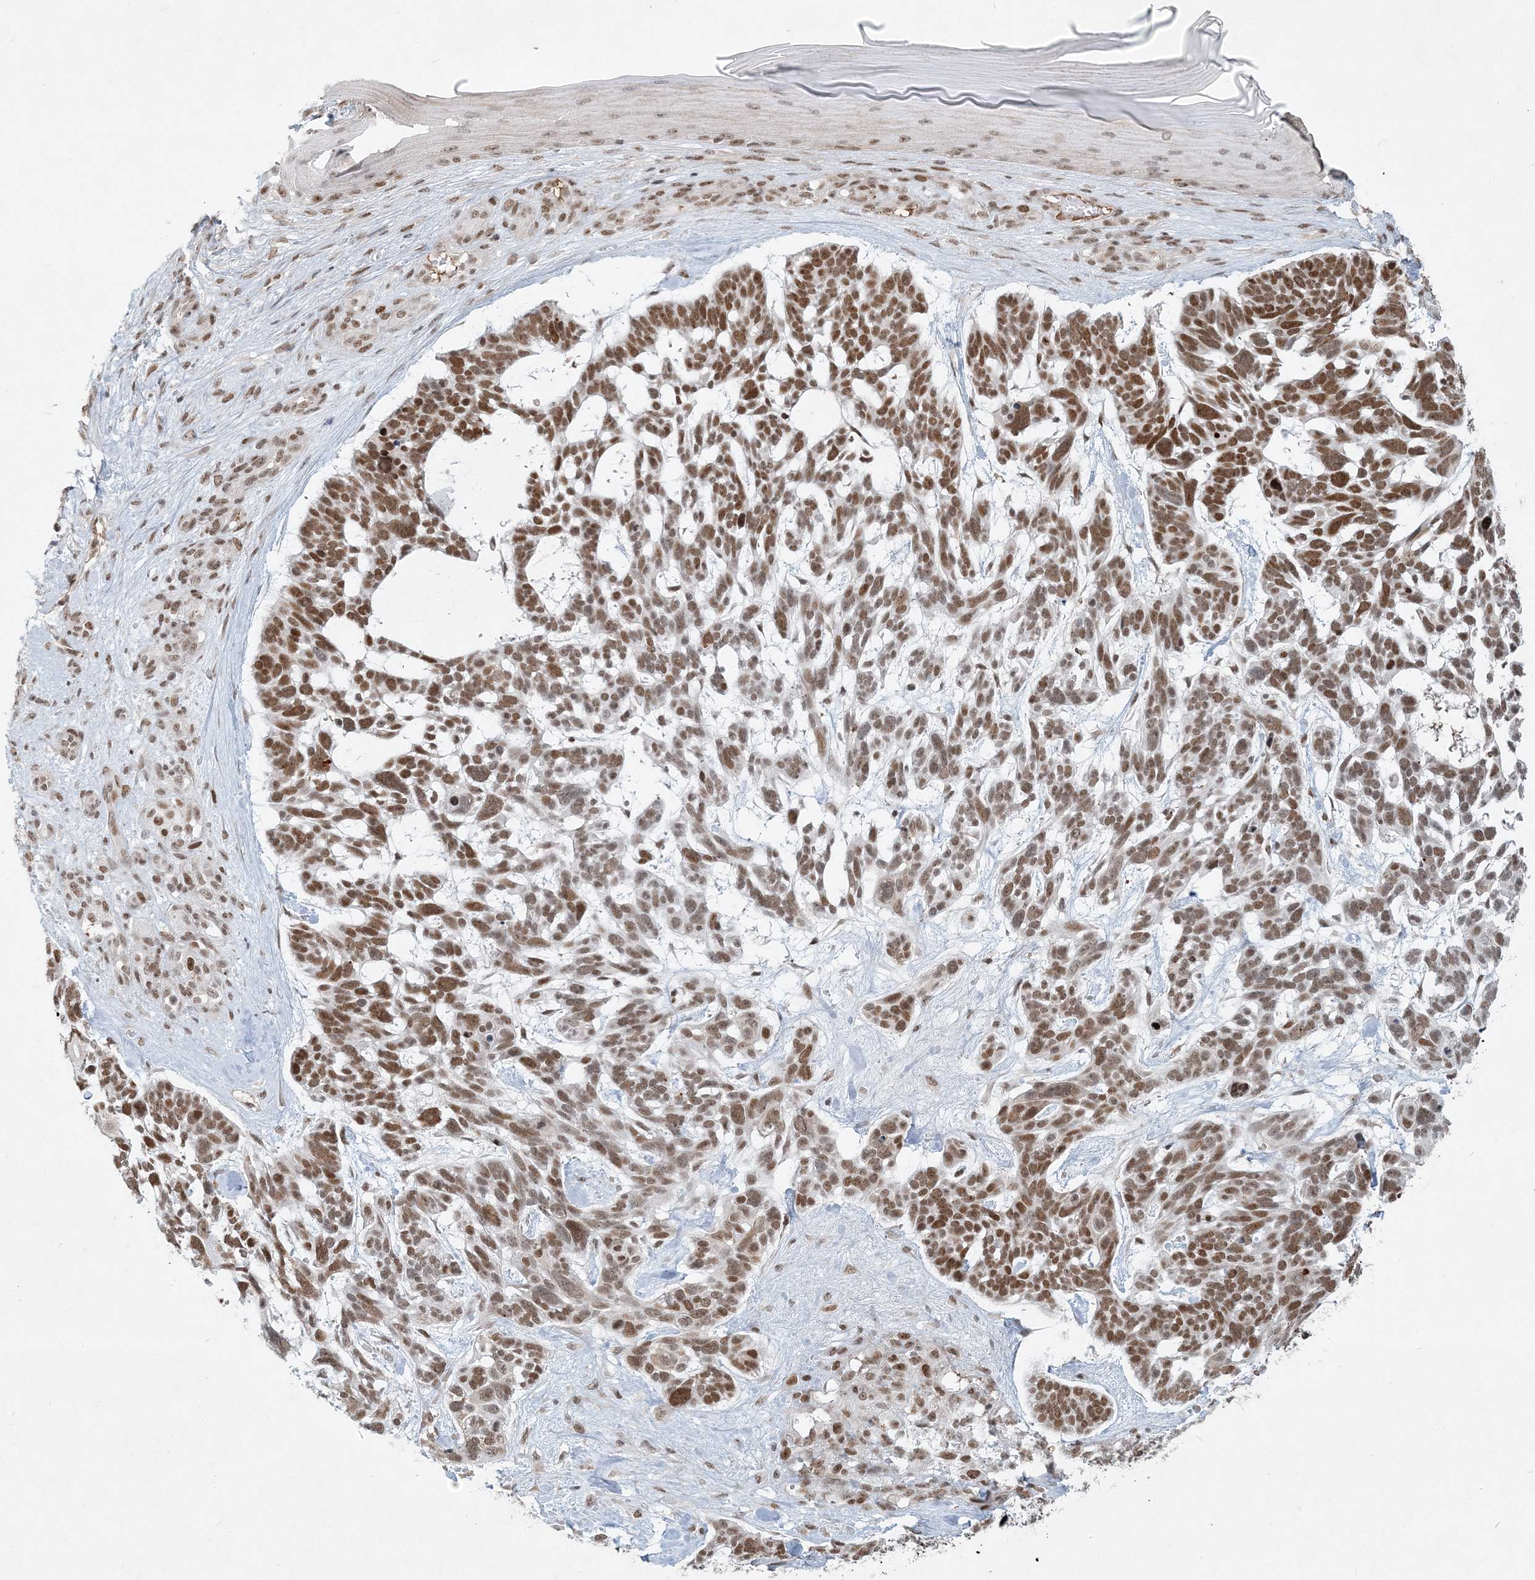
{"staining": {"intensity": "moderate", "quantity": ">75%", "location": "nuclear"}, "tissue": "skin cancer", "cell_type": "Tumor cells", "image_type": "cancer", "snomed": [{"axis": "morphology", "description": "Basal cell carcinoma"}, {"axis": "topography", "description": "Skin"}], "caption": "Protein expression analysis of skin basal cell carcinoma displays moderate nuclear expression in about >75% of tumor cells.", "gene": "BAZ1B", "patient": {"sex": "male", "age": 88}}